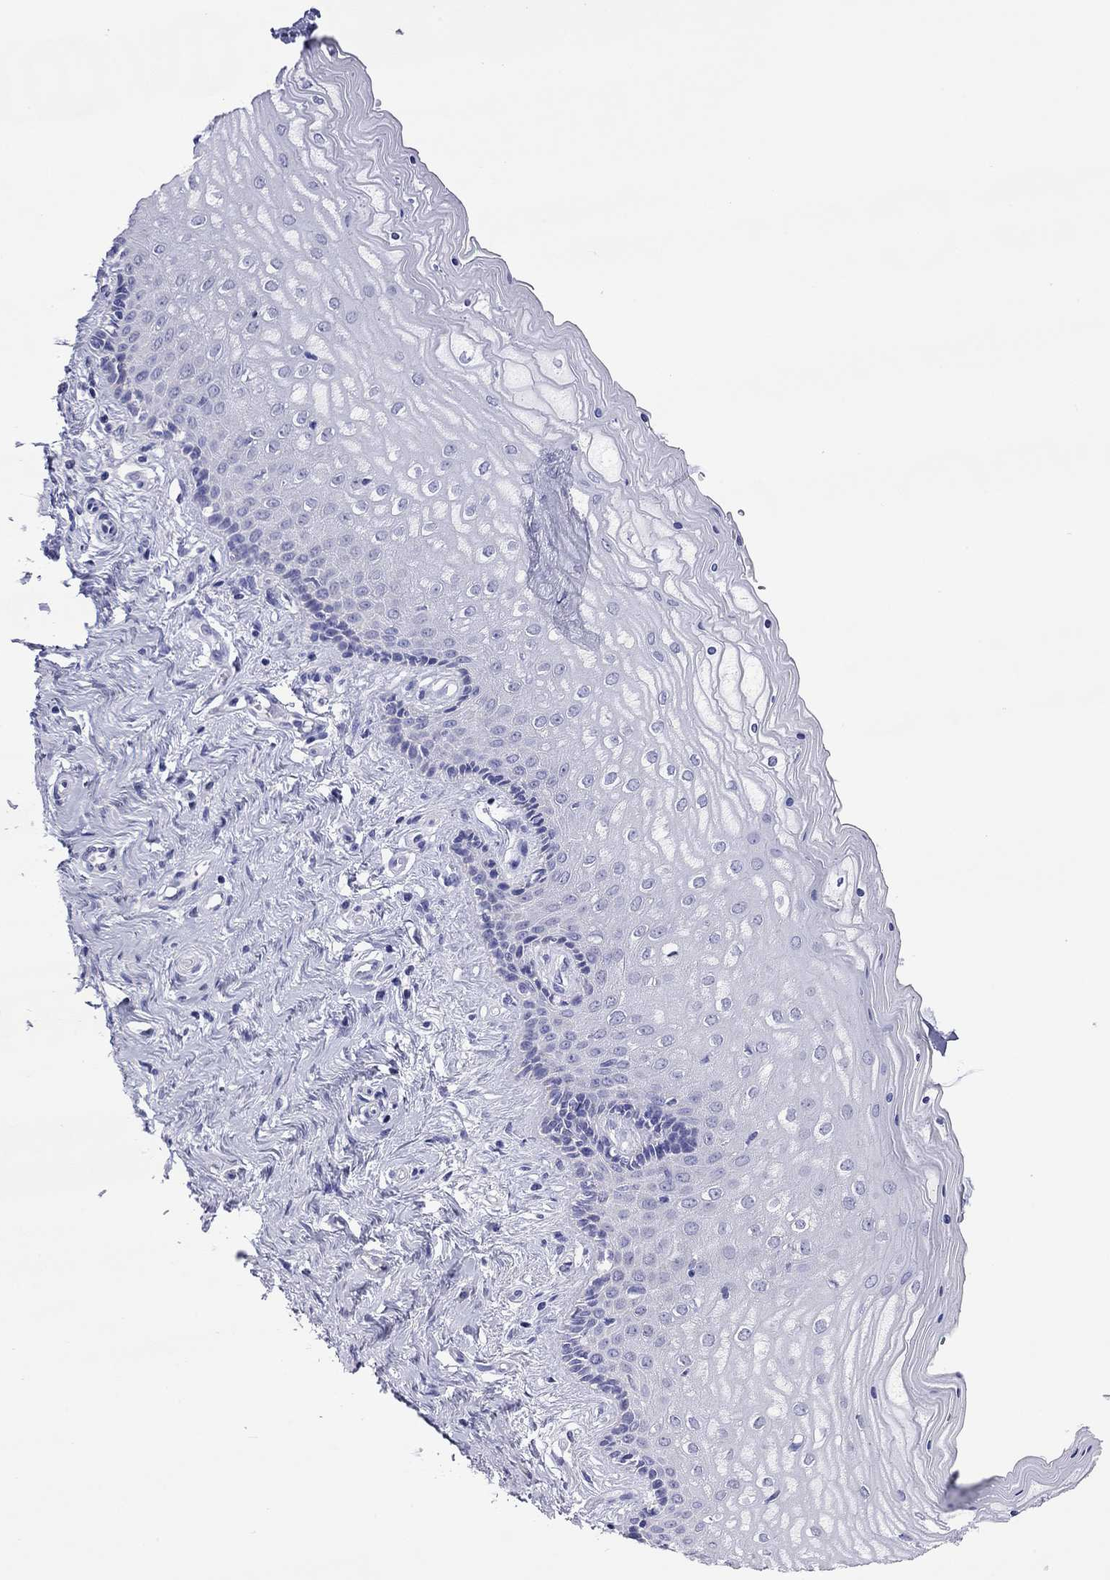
{"staining": {"intensity": "negative", "quantity": "none", "location": "none"}, "tissue": "vagina", "cell_type": "Squamous epithelial cells", "image_type": "normal", "snomed": [{"axis": "morphology", "description": "Normal tissue, NOS"}, {"axis": "topography", "description": "Vagina"}], "caption": "DAB immunohistochemical staining of normal vagina exhibits no significant positivity in squamous epithelial cells. (Stains: DAB IHC with hematoxylin counter stain, Microscopy: brightfield microscopy at high magnification).", "gene": "COL9A1", "patient": {"sex": "female", "age": 45}}